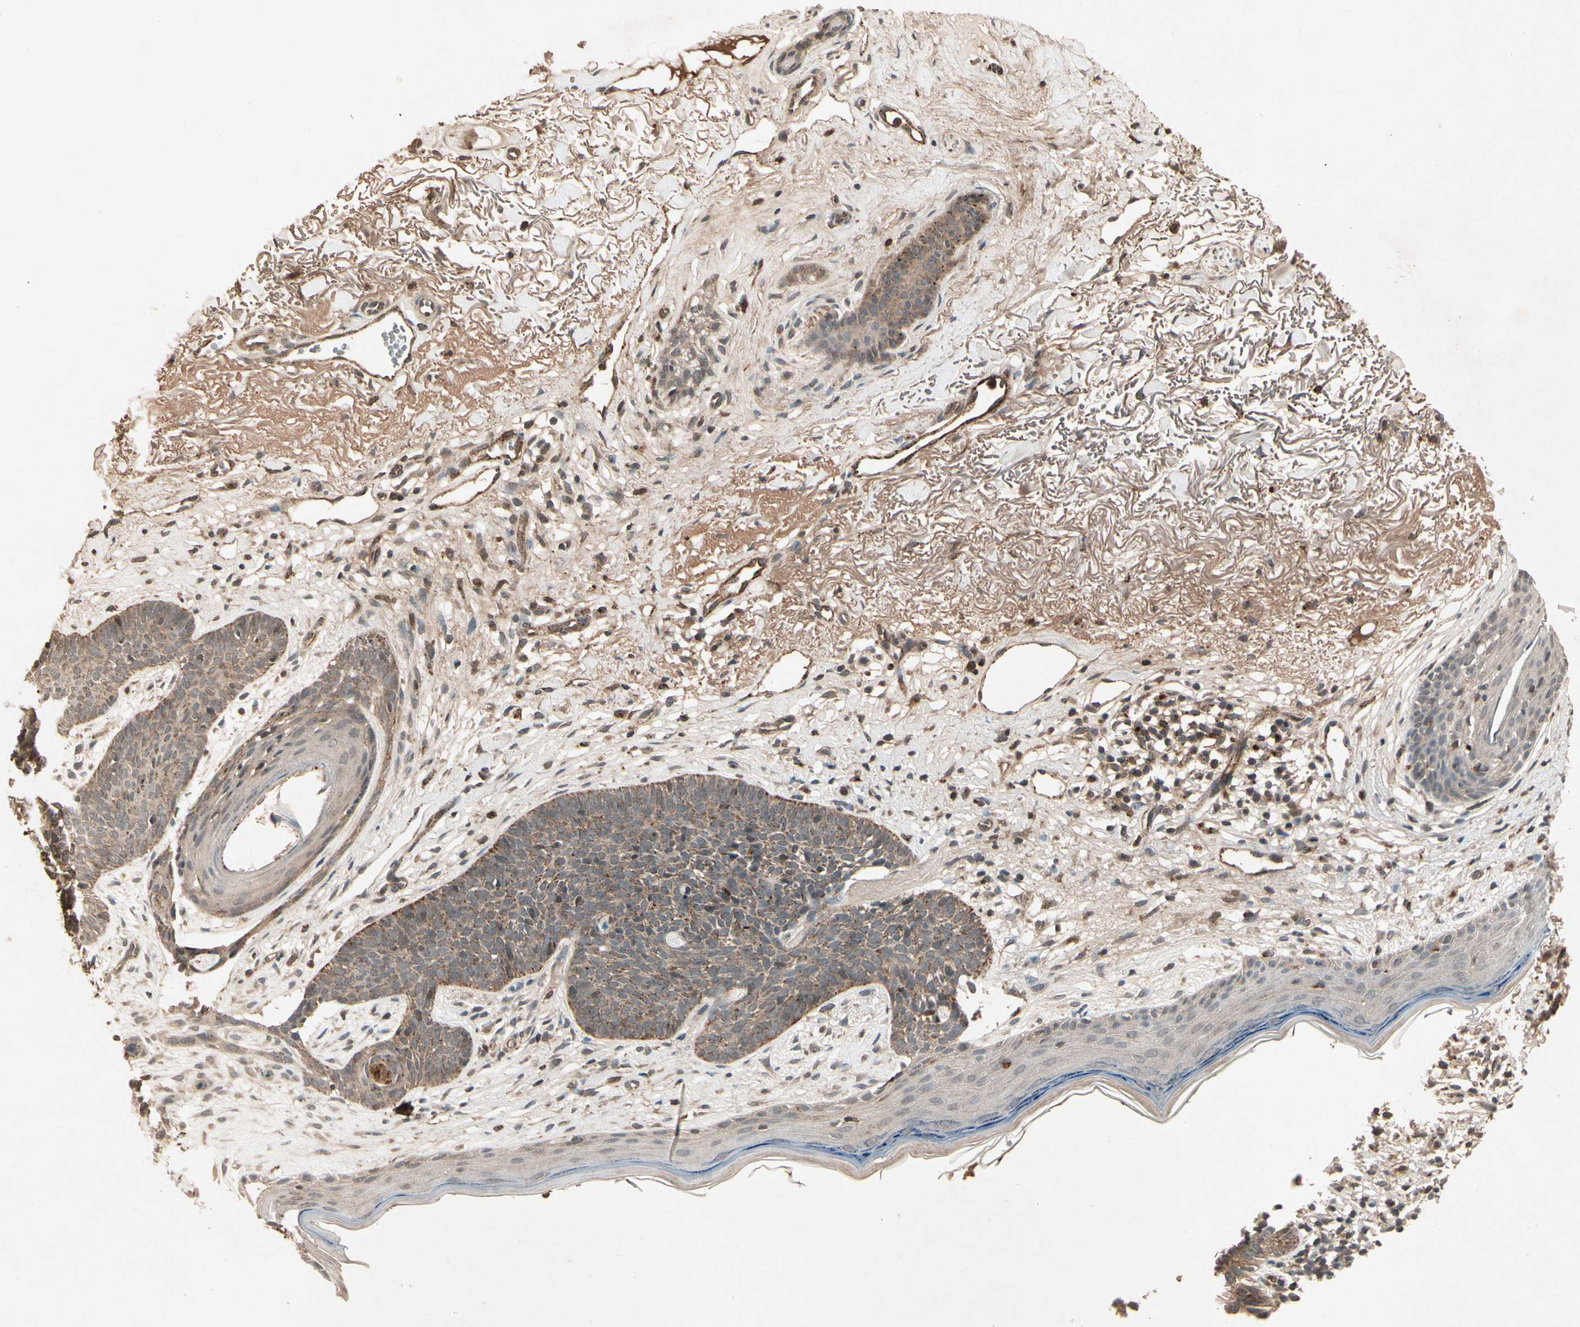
{"staining": {"intensity": "moderate", "quantity": ">75%", "location": "cytoplasmic/membranous"}, "tissue": "skin cancer", "cell_type": "Tumor cells", "image_type": "cancer", "snomed": [{"axis": "morphology", "description": "Normal tissue, NOS"}, {"axis": "morphology", "description": "Basal cell carcinoma"}, {"axis": "topography", "description": "Skin"}], "caption": "Human skin cancer (basal cell carcinoma) stained for a protein (brown) shows moderate cytoplasmic/membranous positive staining in about >75% of tumor cells.", "gene": "FLOT1", "patient": {"sex": "female", "age": 70}}